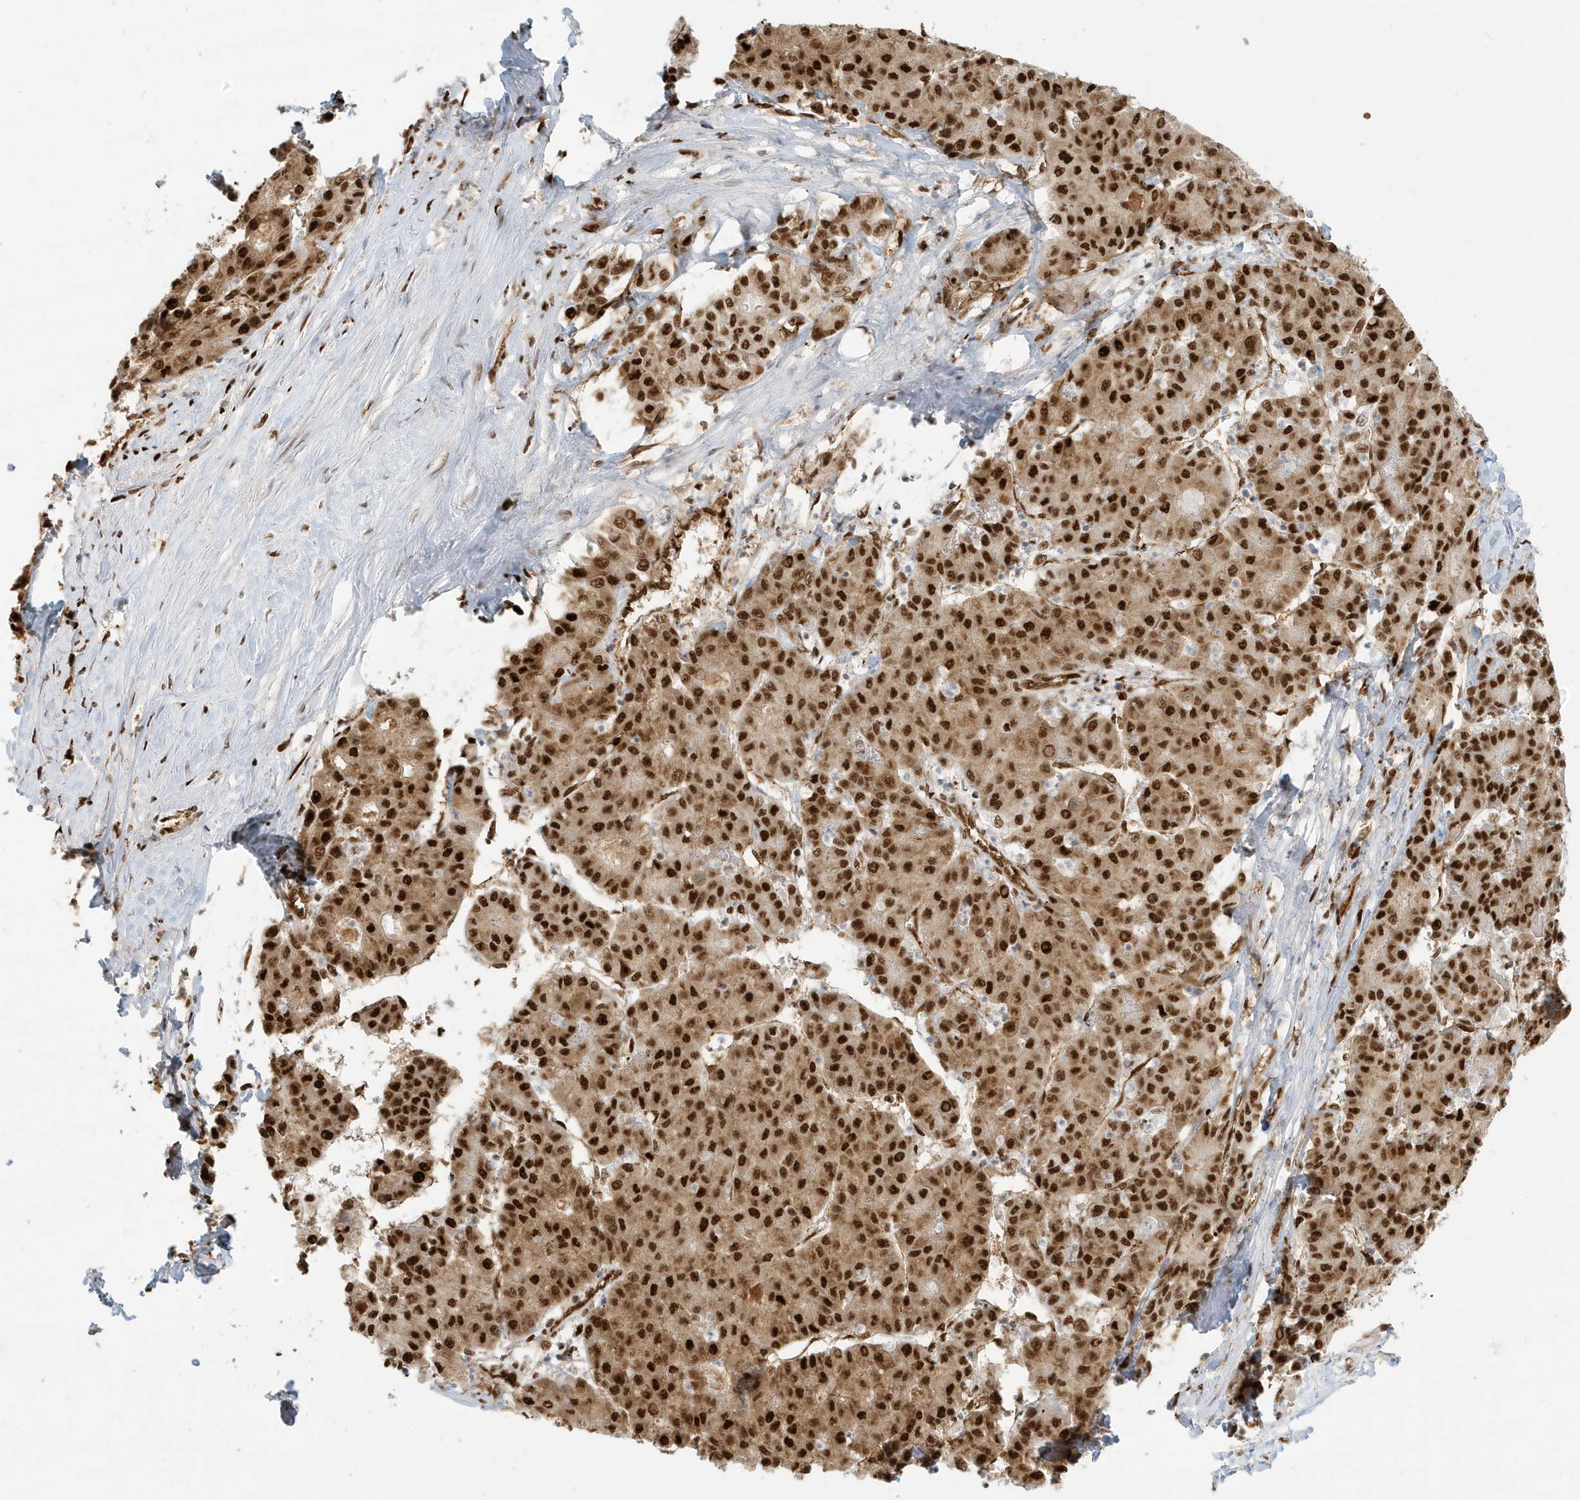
{"staining": {"intensity": "strong", "quantity": ">75%", "location": "cytoplasmic/membranous,nuclear"}, "tissue": "liver cancer", "cell_type": "Tumor cells", "image_type": "cancer", "snomed": [{"axis": "morphology", "description": "Carcinoma, Hepatocellular, NOS"}, {"axis": "topography", "description": "Liver"}], "caption": "This is an image of immunohistochemistry (IHC) staining of liver hepatocellular carcinoma, which shows strong expression in the cytoplasmic/membranous and nuclear of tumor cells.", "gene": "CKS2", "patient": {"sex": "male", "age": 65}}